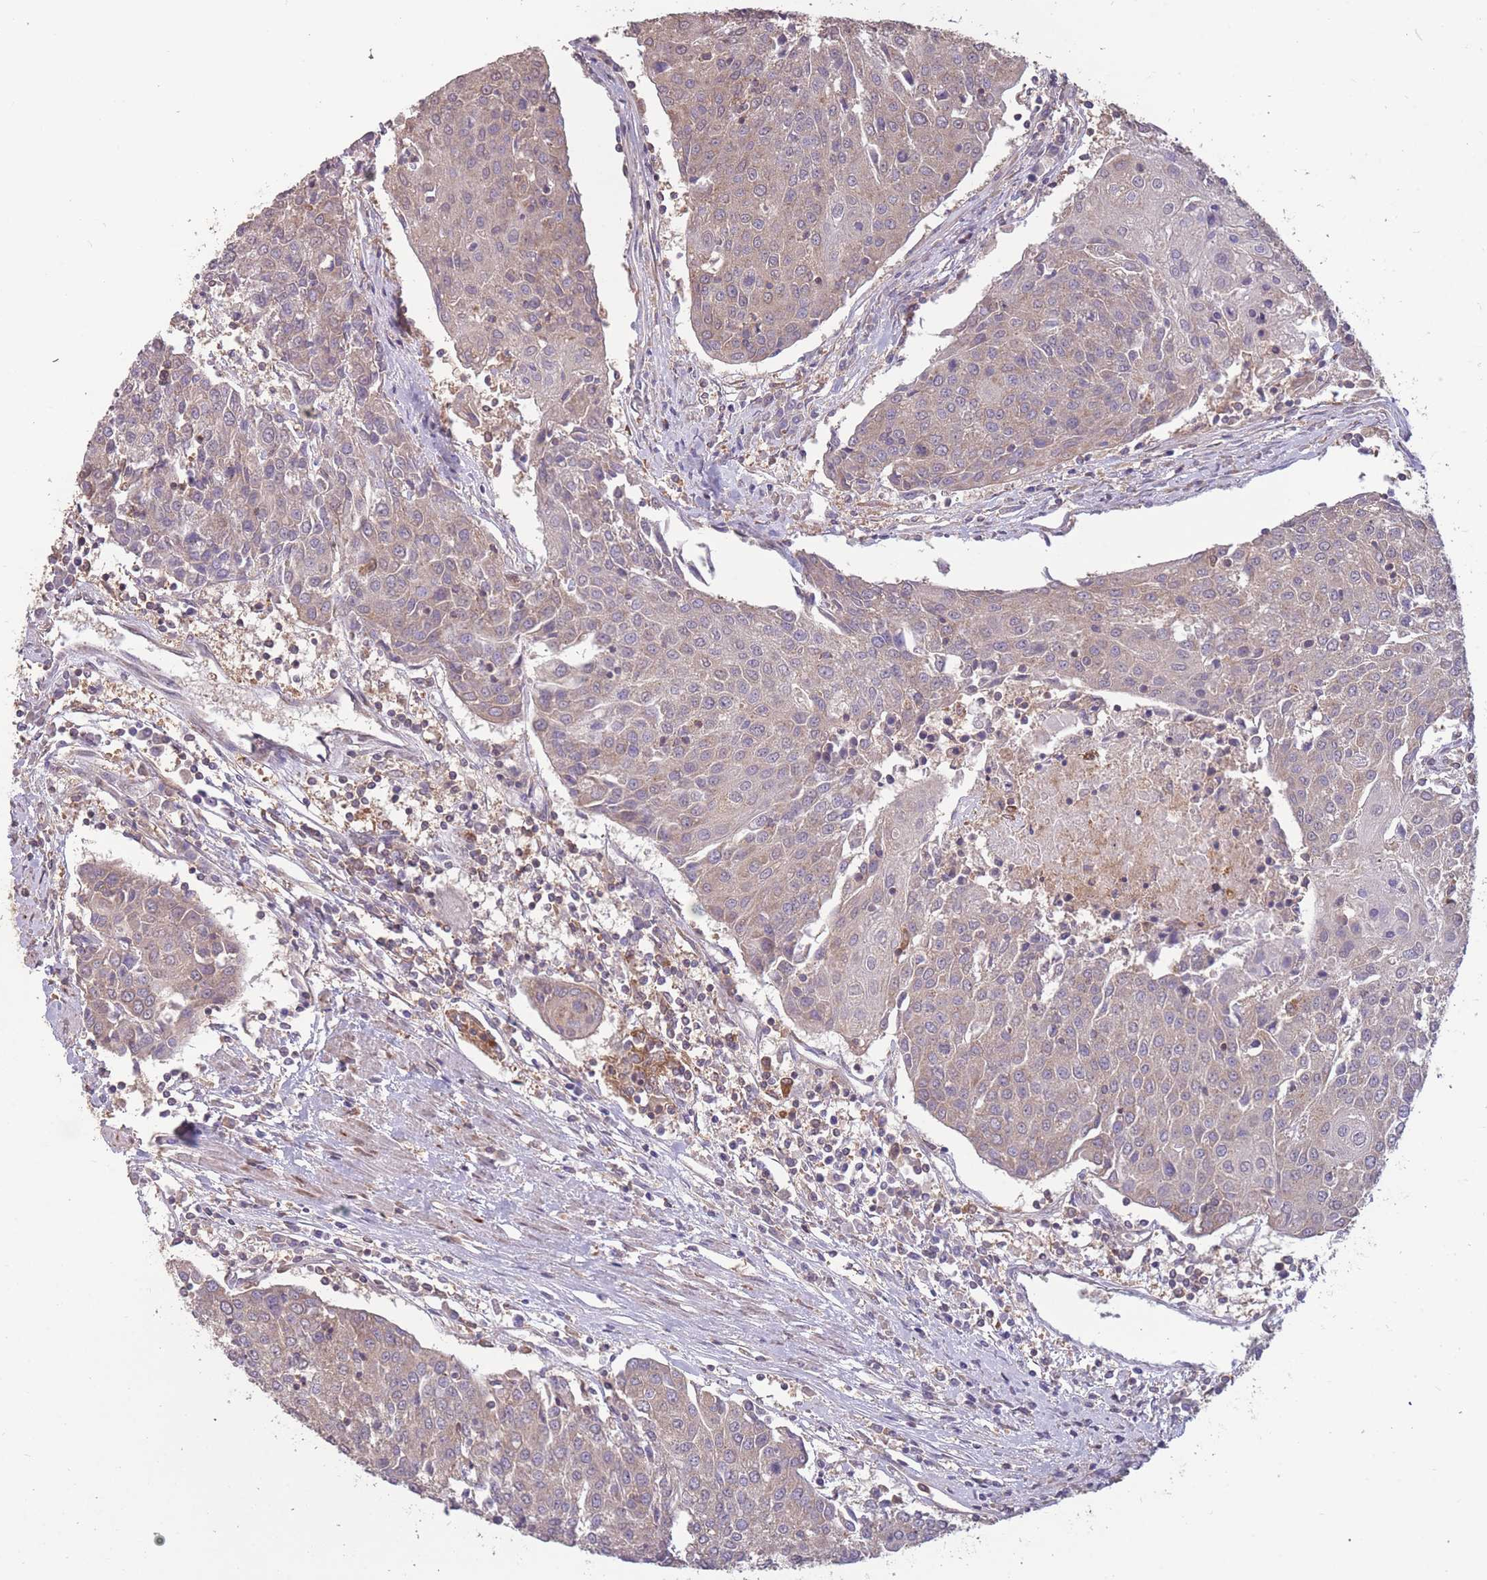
{"staining": {"intensity": "weak", "quantity": "<25%", "location": "cytoplasmic/membranous"}, "tissue": "urothelial cancer", "cell_type": "Tumor cells", "image_type": "cancer", "snomed": [{"axis": "morphology", "description": "Urothelial carcinoma, High grade"}, {"axis": "topography", "description": "Urinary bladder"}], "caption": "Immunohistochemistry of human urothelial cancer demonstrates no expression in tumor cells.", "gene": "GMIP", "patient": {"sex": "female", "age": 85}}